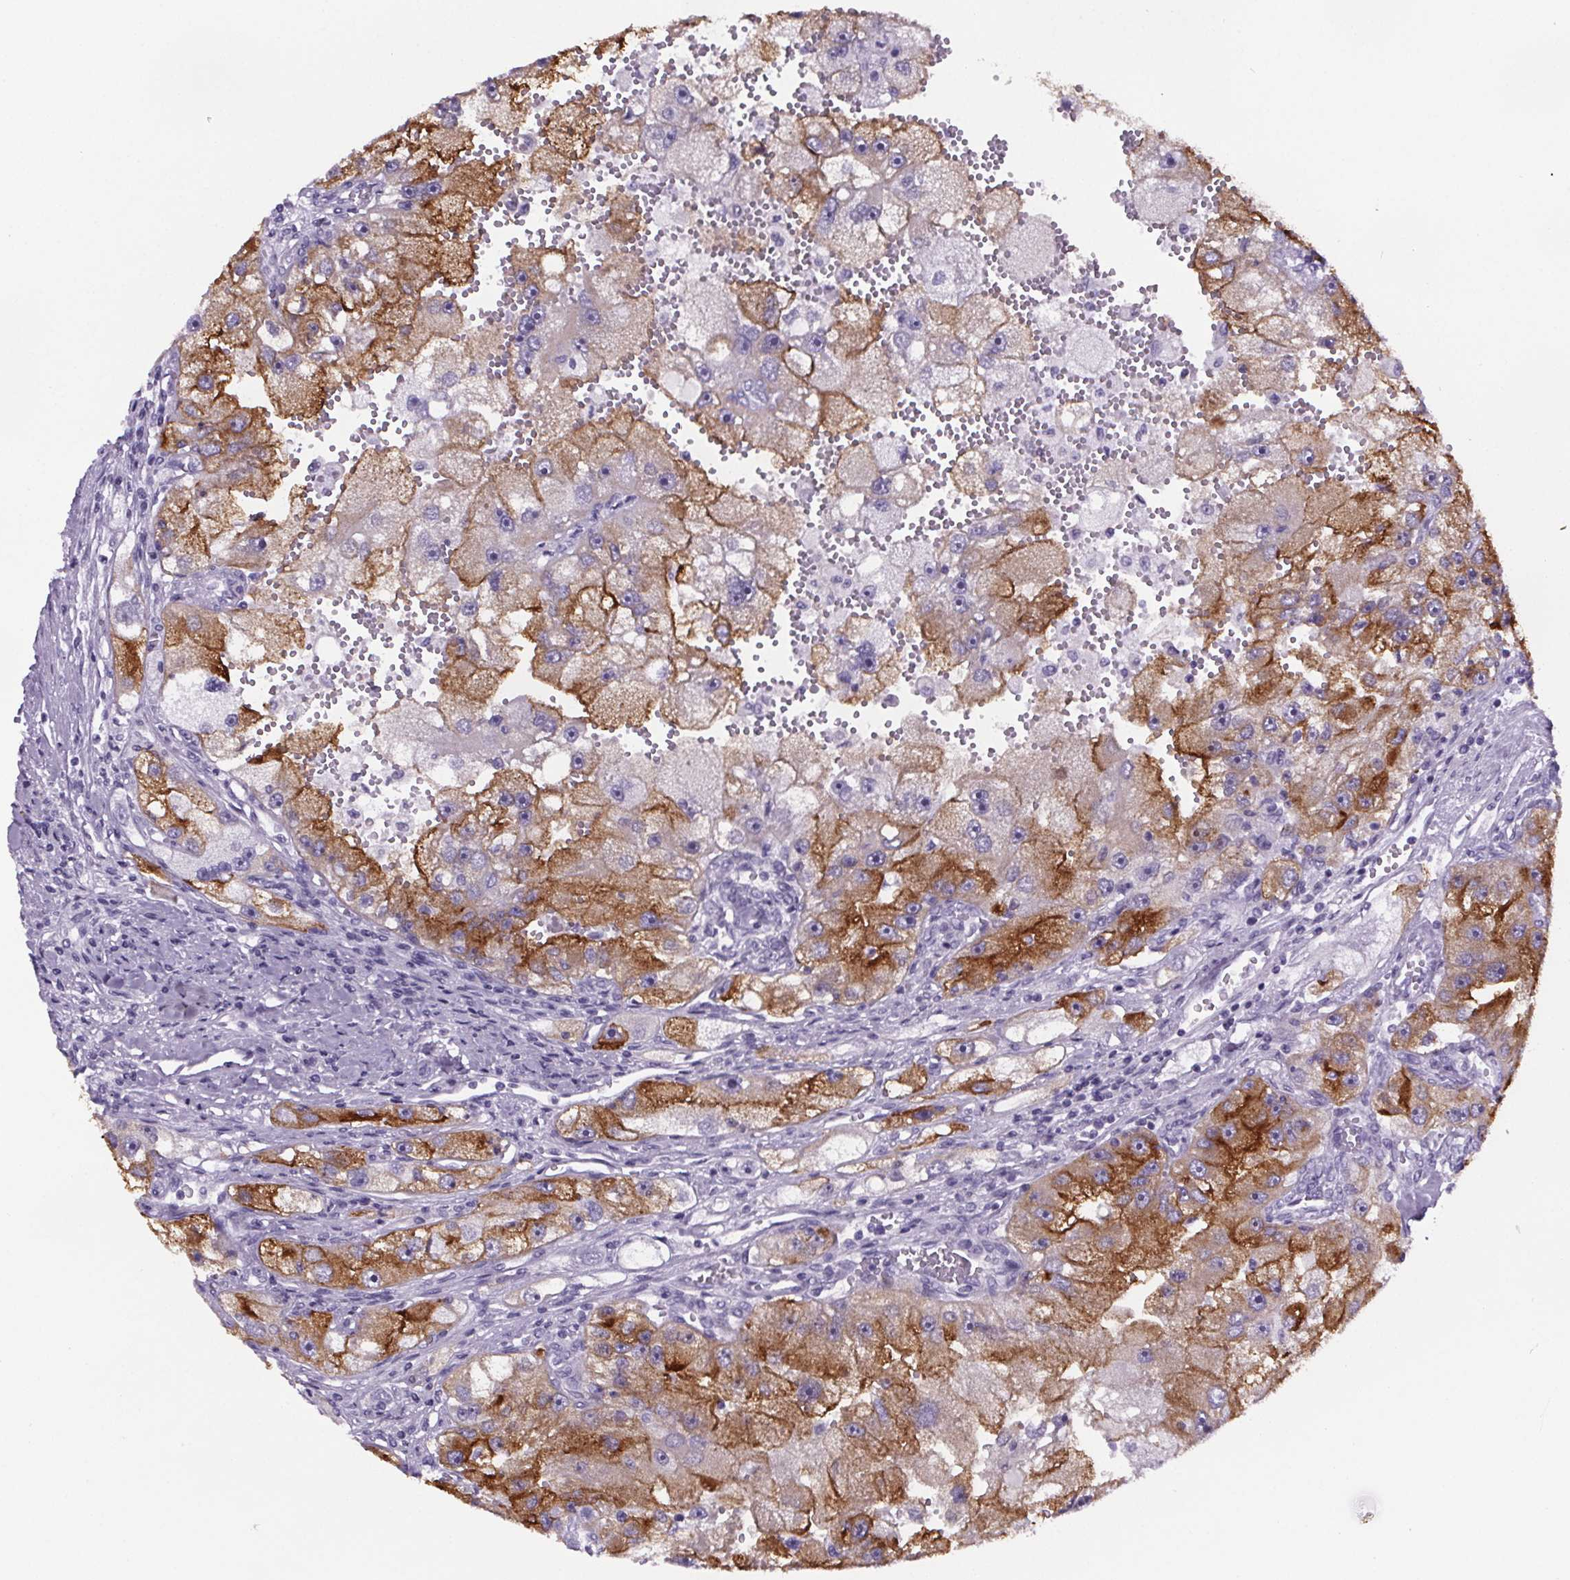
{"staining": {"intensity": "moderate", "quantity": "<25%", "location": "cytoplasmic/membranous"}, "tissue": "renal cancer", "cell_type": "Tumor cells", "image_type": "cancer", "snomed": [{"axis": "morphology", "description": "Adenocarcinoma, NOS"}, {"axis": "topography", "description": "Kidney"}], "caption": "IHC of human renal cancer shows low levels of moderate cytoplasmic/membranous positivity in about <25% of tumor cells. (DAB IHC, brown staining for protein, blue staining for nuclei).", "gene": "CUBN", "patient": {"sex": "male", "age": 63}}